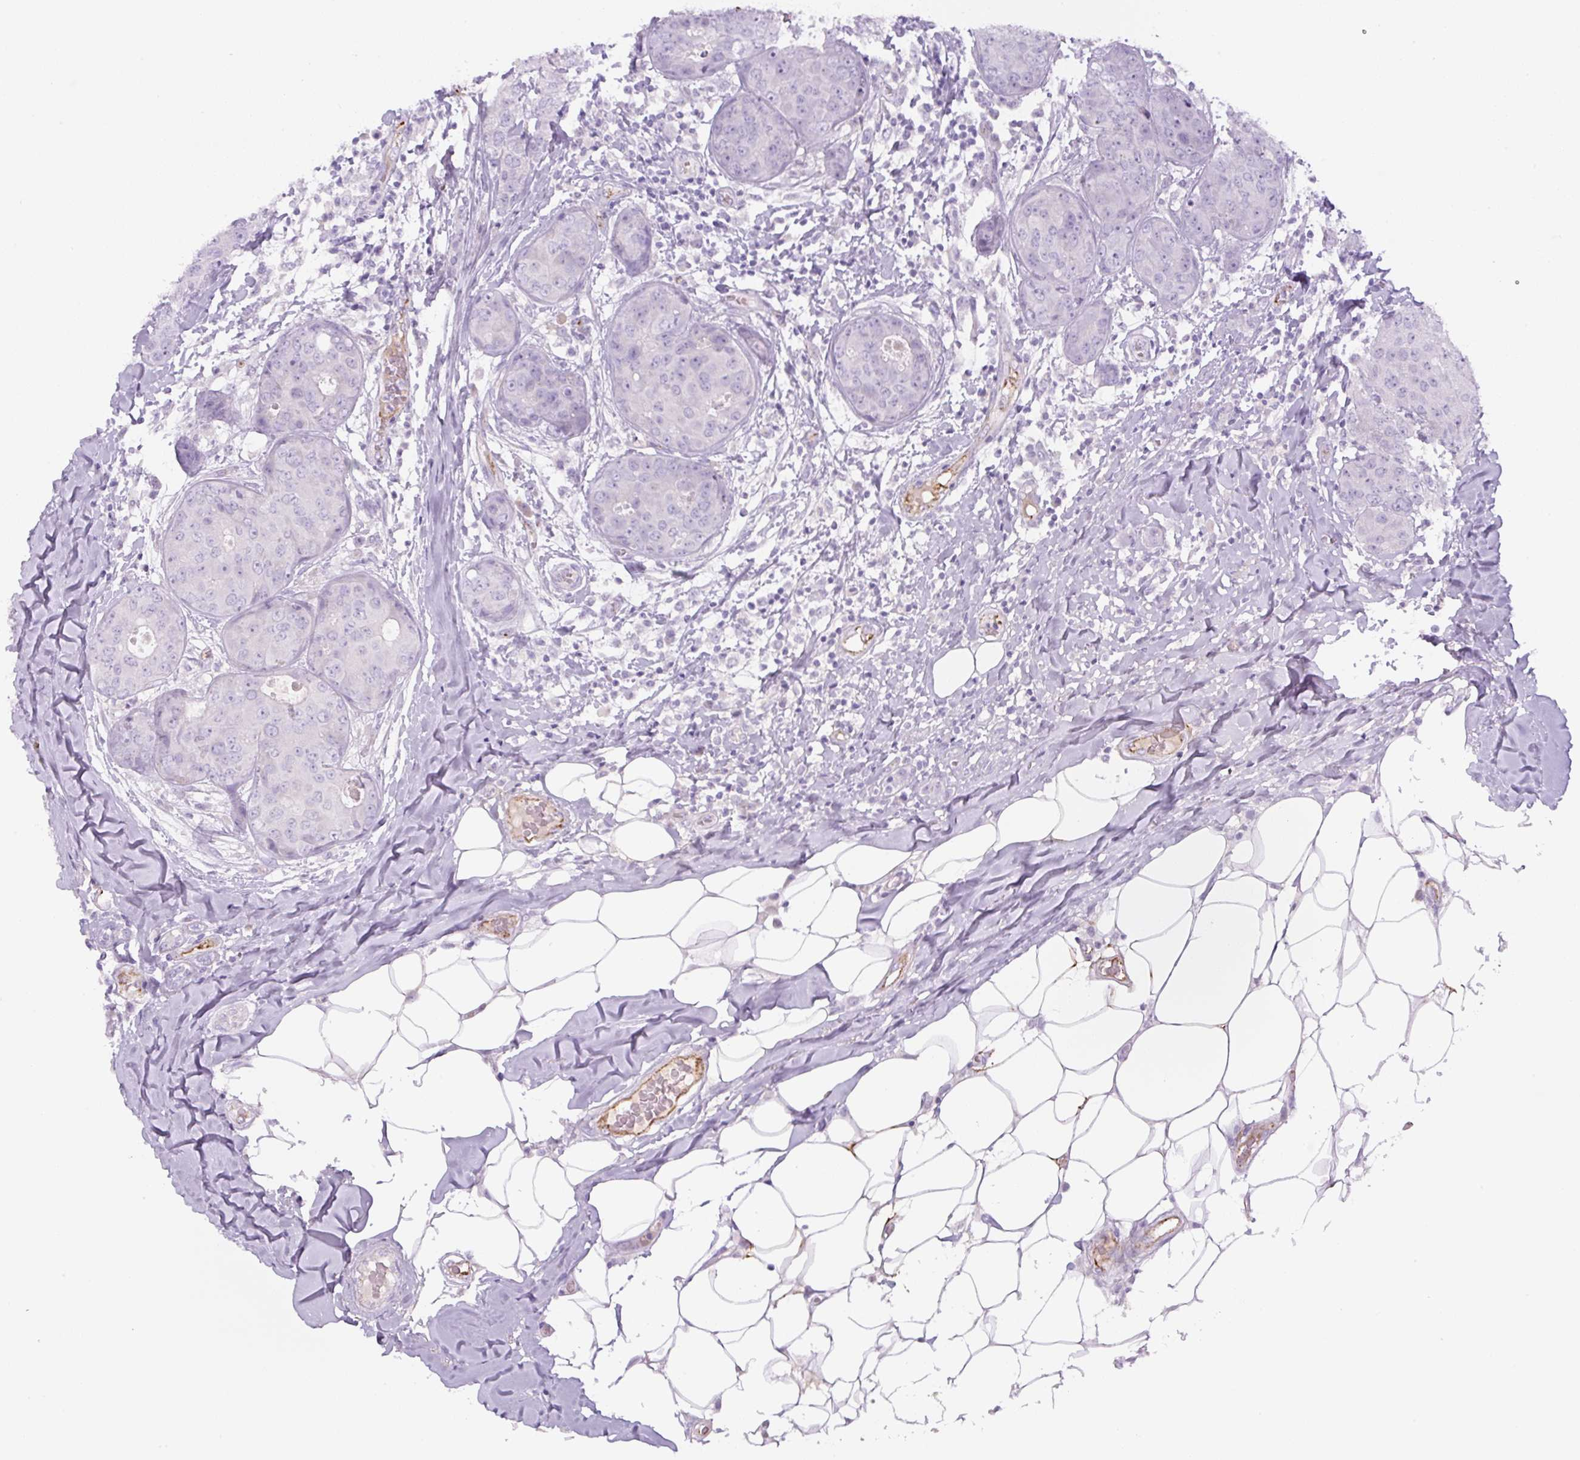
{"staining": {"intensity": "negative", "quantity": "none", "location": "none"}, "tissue": "breast cancer", "cell_type": "Tumor cells", "image_type": "cancer", "snomed": [{"axis": "morphology", "description": "Duct carcinoma"}, {"axis": "topography", "description": "Breast"}], "caption": "This is an immunohistochemistry (IHC) histopathology image of breast intraductal carcinoma. There is no staining in tumor cells.", "gene": "RSPO4", "patient": {"sex": "female", "age": 43}}